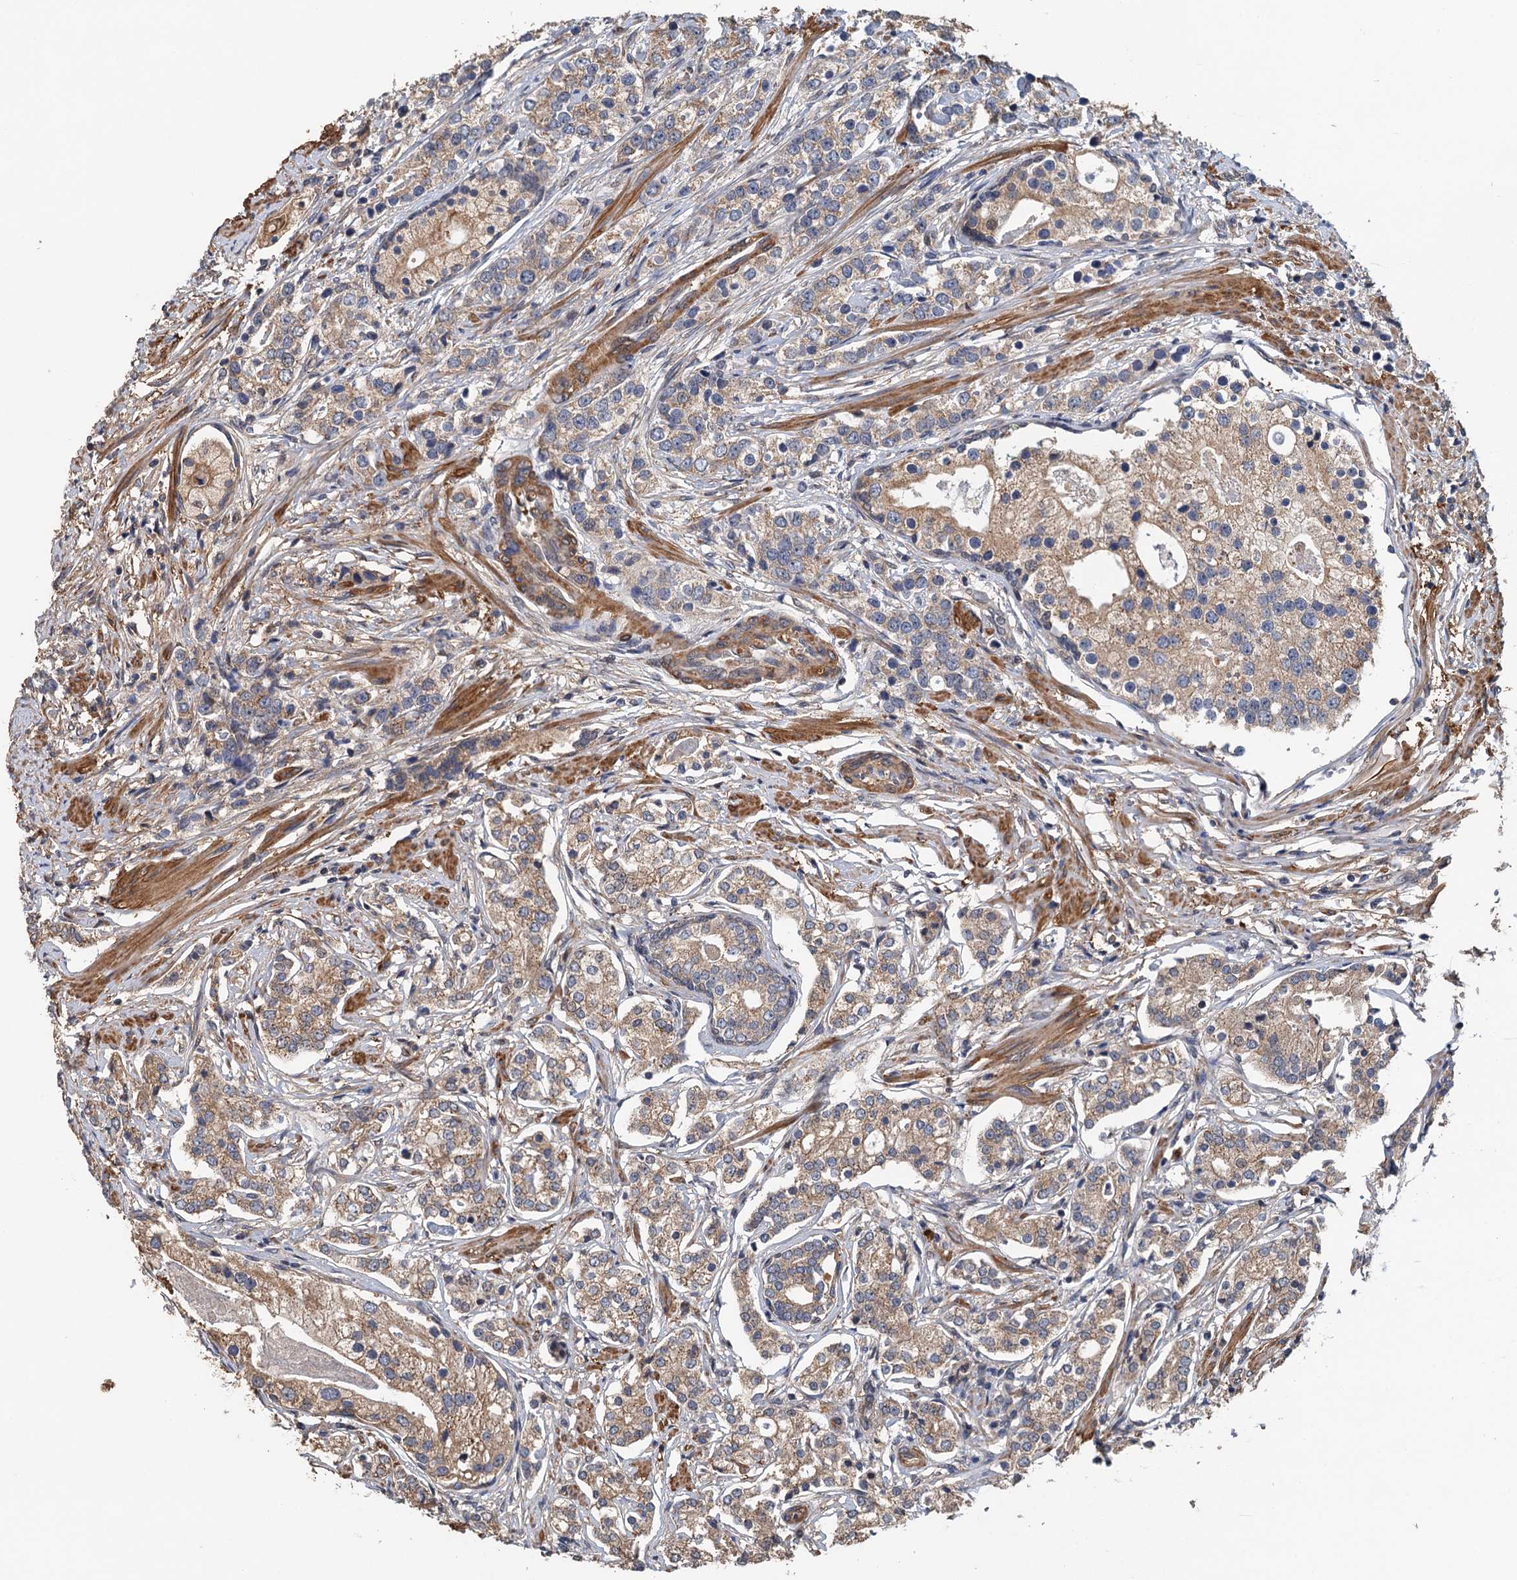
{"staining": {"intensity": "moderate", "quantity": ">75%", "location": "cytoplasmic/membranous"}, "tissue": "prostate cancer", "cell_type": "Tumor cells", "image_type": "cancer", "snomed": [{"axis": "morphology", "description": "Adenocarcinoma, High grade"}, {"axis": "topography", "description": "Prostate"}], "caption": "Immunohistochemistry (IHC) of human prostate cancer (adenocarcinoma (high-grade)) shows medium levels of moderate cytoplasmic/membranous positivity in about >75% of tumor cells.", "gene": "MEAK7", "patient": {"sex": "male", "age": 69}}